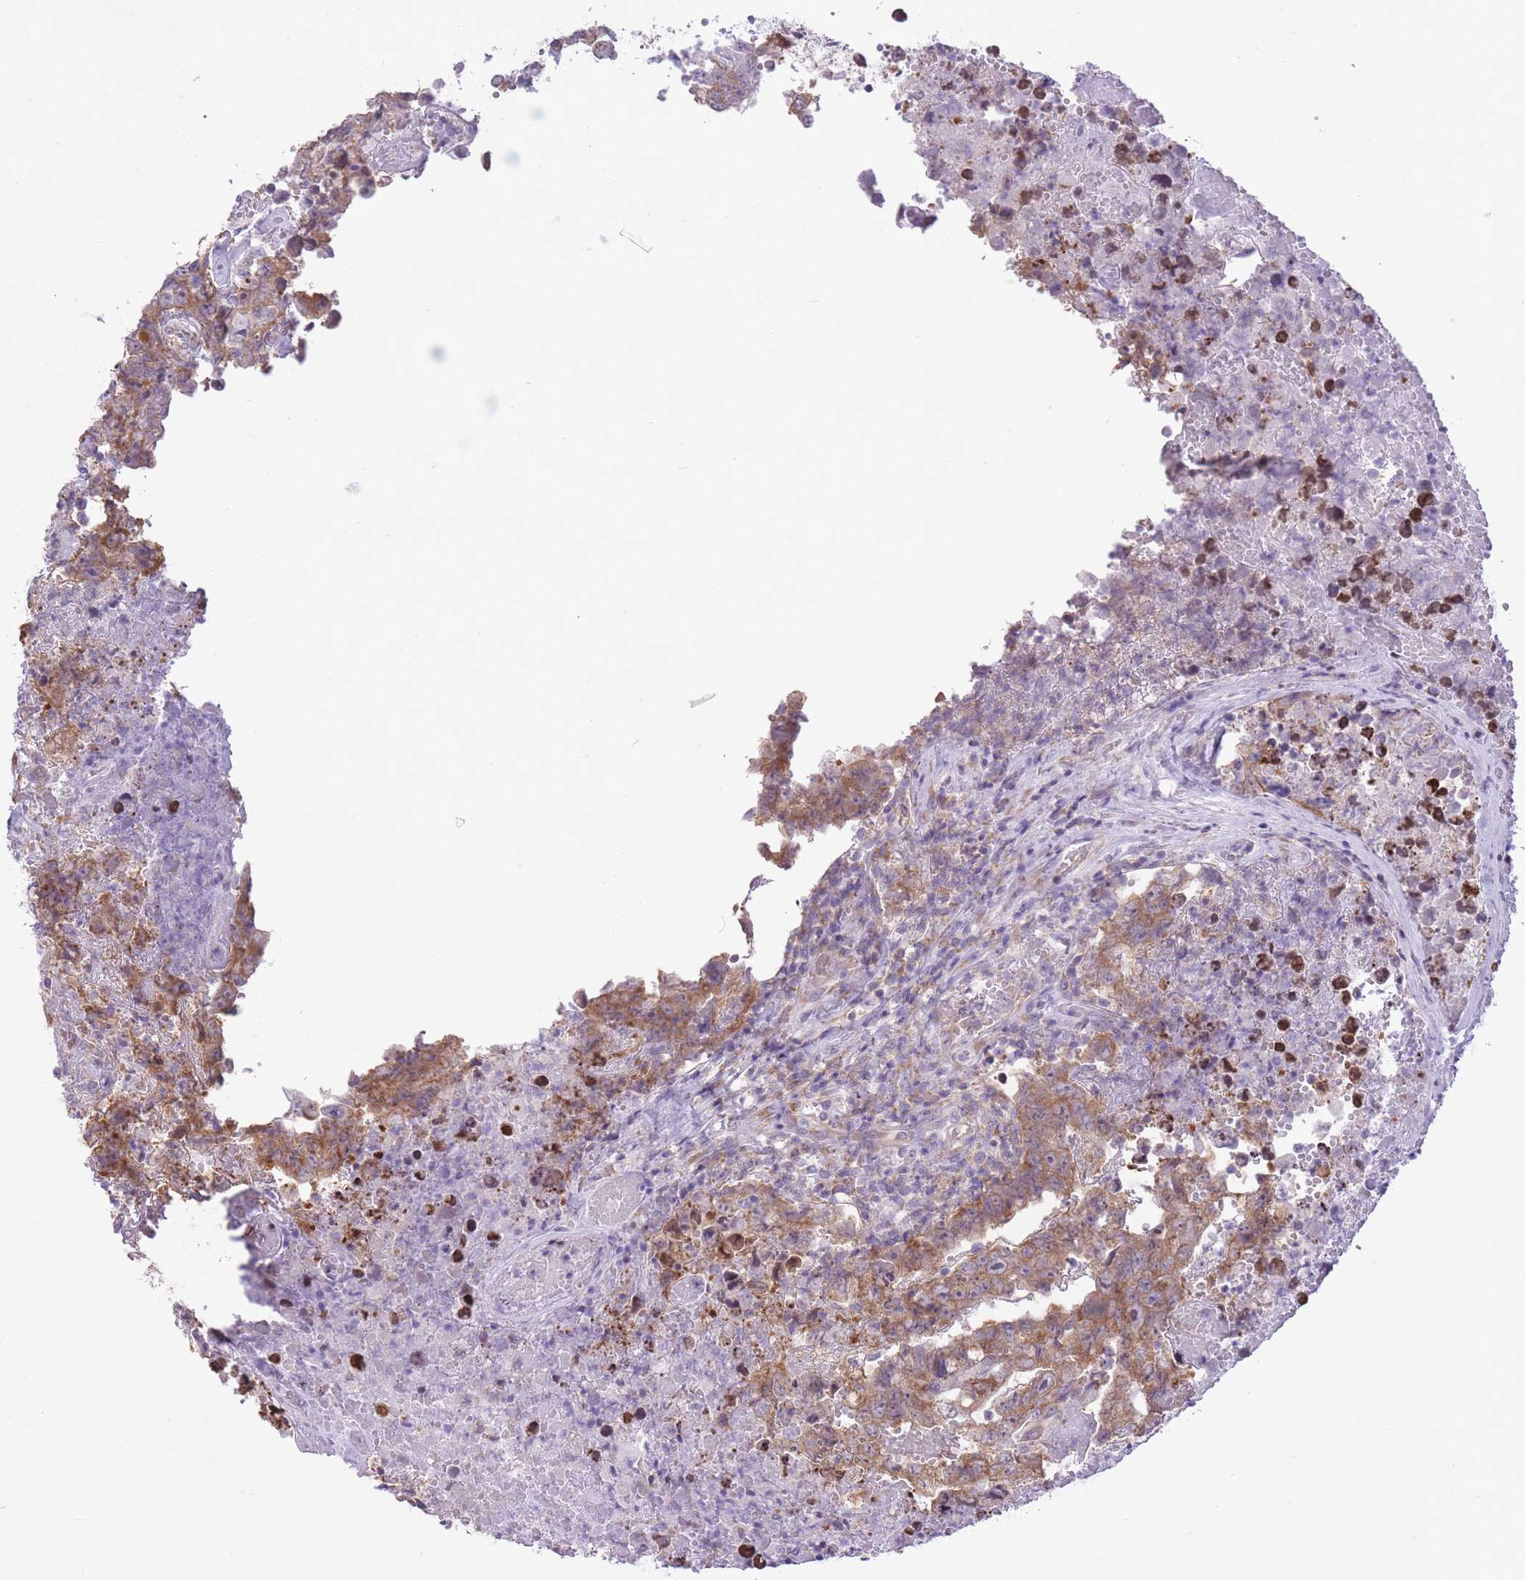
{"staining": {"intensity": "moderate", "quantity": ">75%", "location": "cytoplasmic/membranous"}, "tissue": "testis cancer", "cell_type": "Tumor cells", "image_type": "cancer", "snomed": [{"axis": "morphology", "description": "Normal tissue, NOS"}, {"axis": "morphology", "description": "Carcinoma, Embryonal, NOS"}, {"axis": "topography", "description": "Testis"}, {"axis": "topography", "description": "Epididymis"}], "caption": "IHC photomicrograph of testis cancer (embryonal carcinoma) stained for a protein (brown), which exhibits medium levels of moderate cytoplasmic/membranous expression in about >75% of tumor cells.", "gene": "ZNF501", "patient": {"sex": "male", "age": 25}}